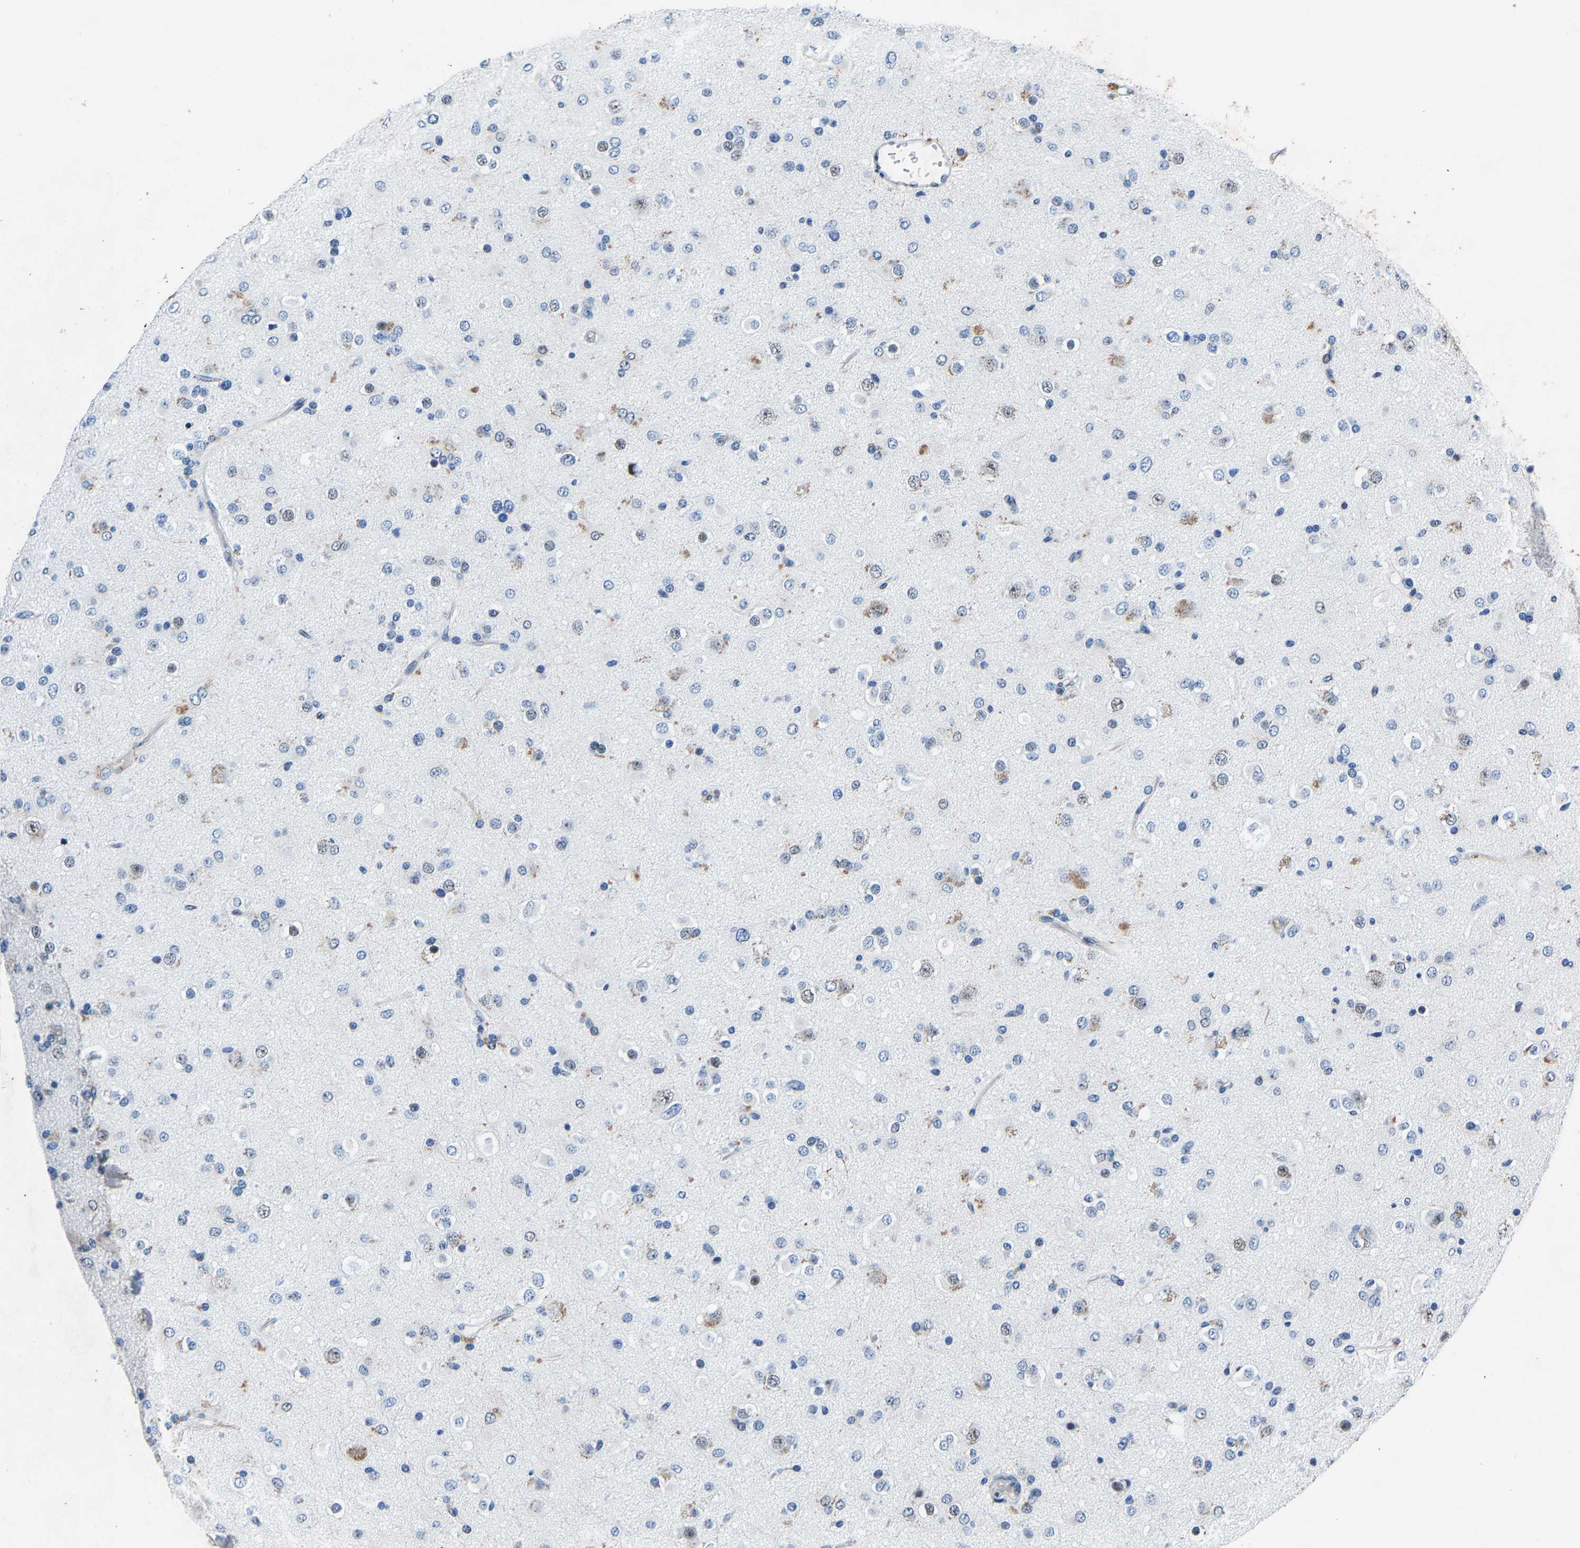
{"staining": {"intensity": "weak", "quantity": "<25%", "location": "cytoplasmic/membranous"}, "tissue": "glioma", "cell_type": "Tumor cells", "image_type": "cancer", "snomed": [{"axis": "morphology", "description": "Glioma, malignant, Low grade"}, {"axis": "topography", "description": "Brain"}], "caption": "High power microscopy histopathology image of an IHC image of malignant glioma (low-grade), revealing no significant positivity in tumor cells. (Immunohistochemistry (ihc), brightfield microscopy, high magnification).", "gene": "UBN2", "patient": {"sex": "male", "age": 65}}